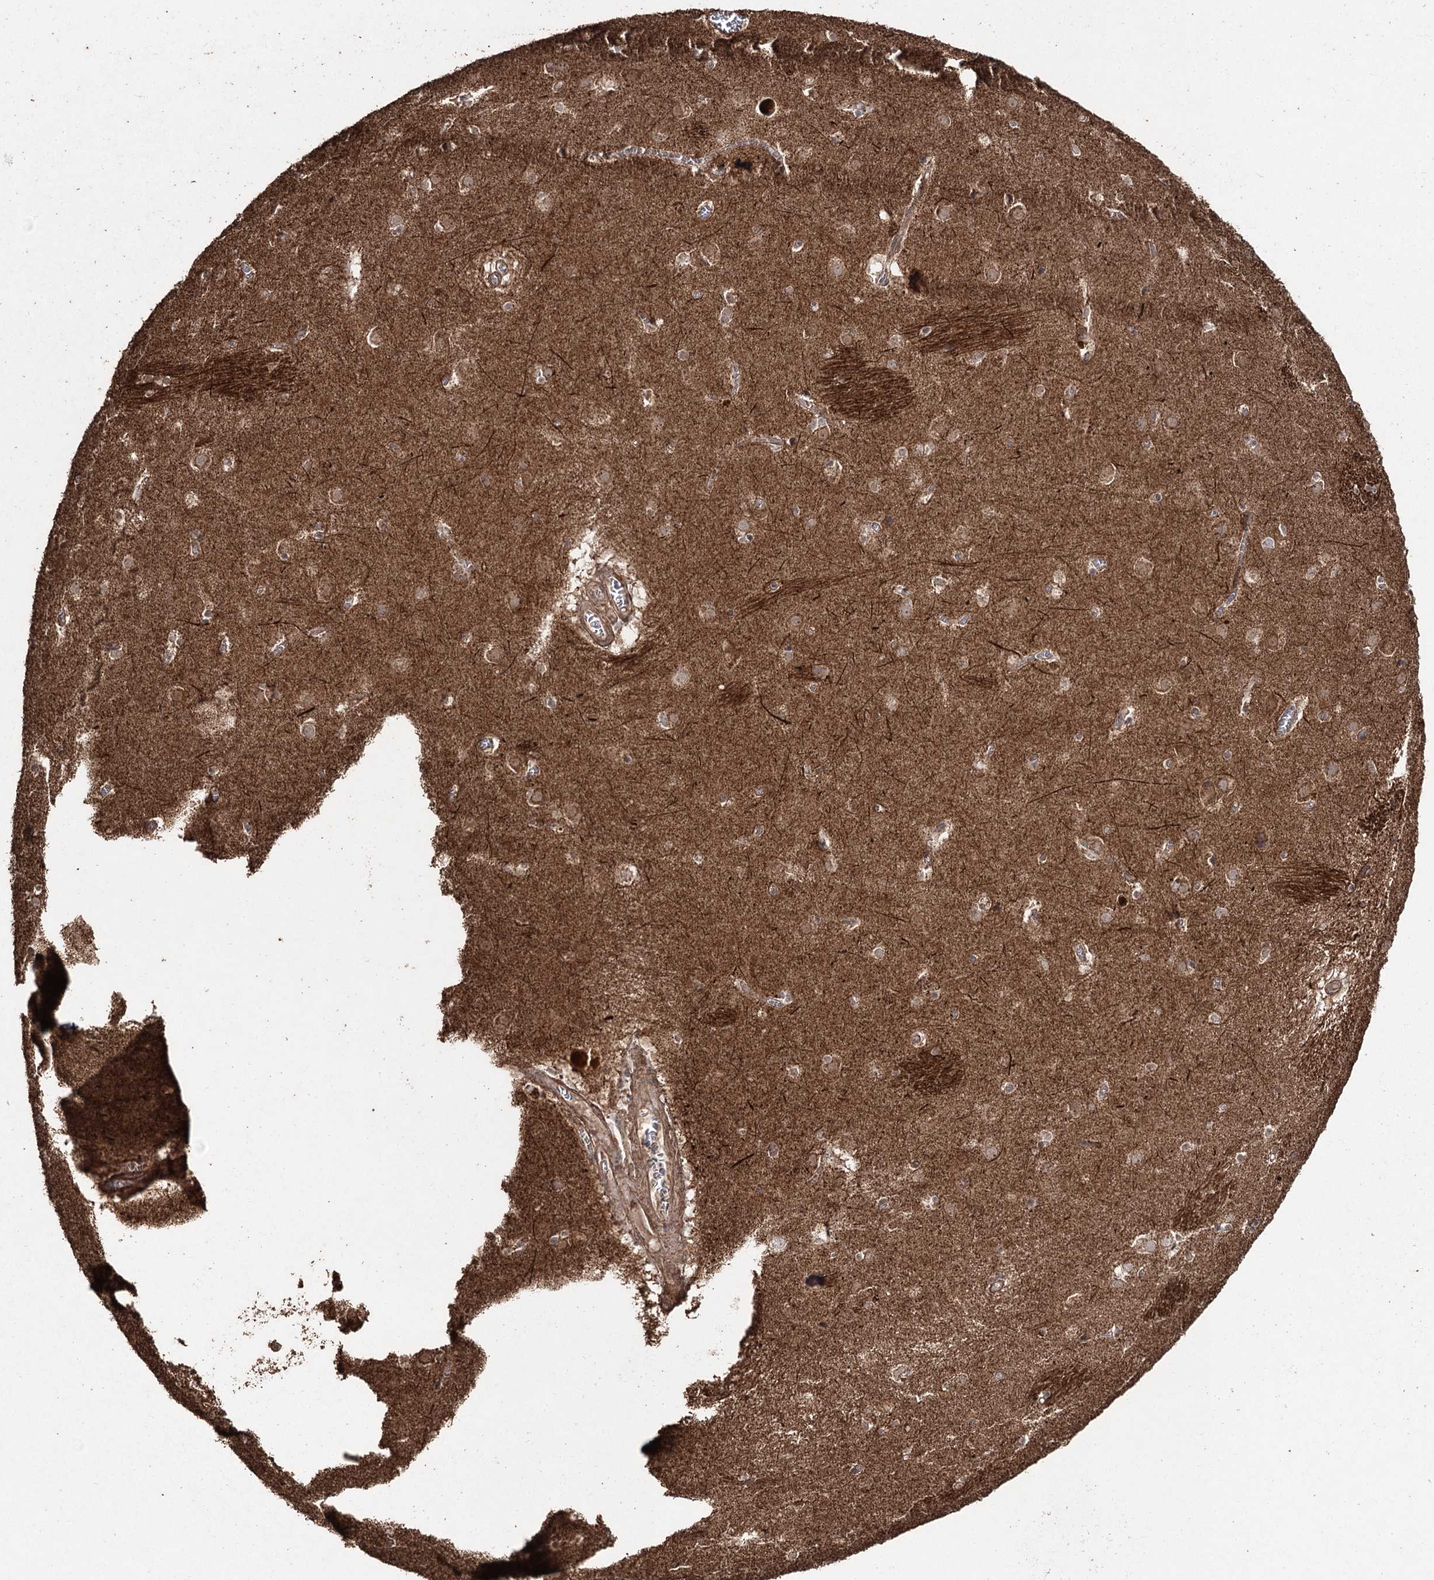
{"staining": {"intensity": "moderate", "quantity": "<25%", "location": "cytoplasmic/membranous"}, "tissue": "caudate", "cell_type": "Glial cells", "image_type": "normal", "snomed": [{"axis": "morphology", "description": "Normal tissue, NOS"}, {"axis": "topography", "description": "Lateral ventricle wall"}], "caption": "Brown immunohistochemical staining in benign human caudate demonstrates moderate cytoplasmic/membranous positivity in approximately <25% of glial cells. The staining was performed using DAB, with brown indicating positive protein expression. Nuclei are stained blue with hematoxylin.", "gene": "SLF2", "patient": {"sex": "male", "age": 70}}